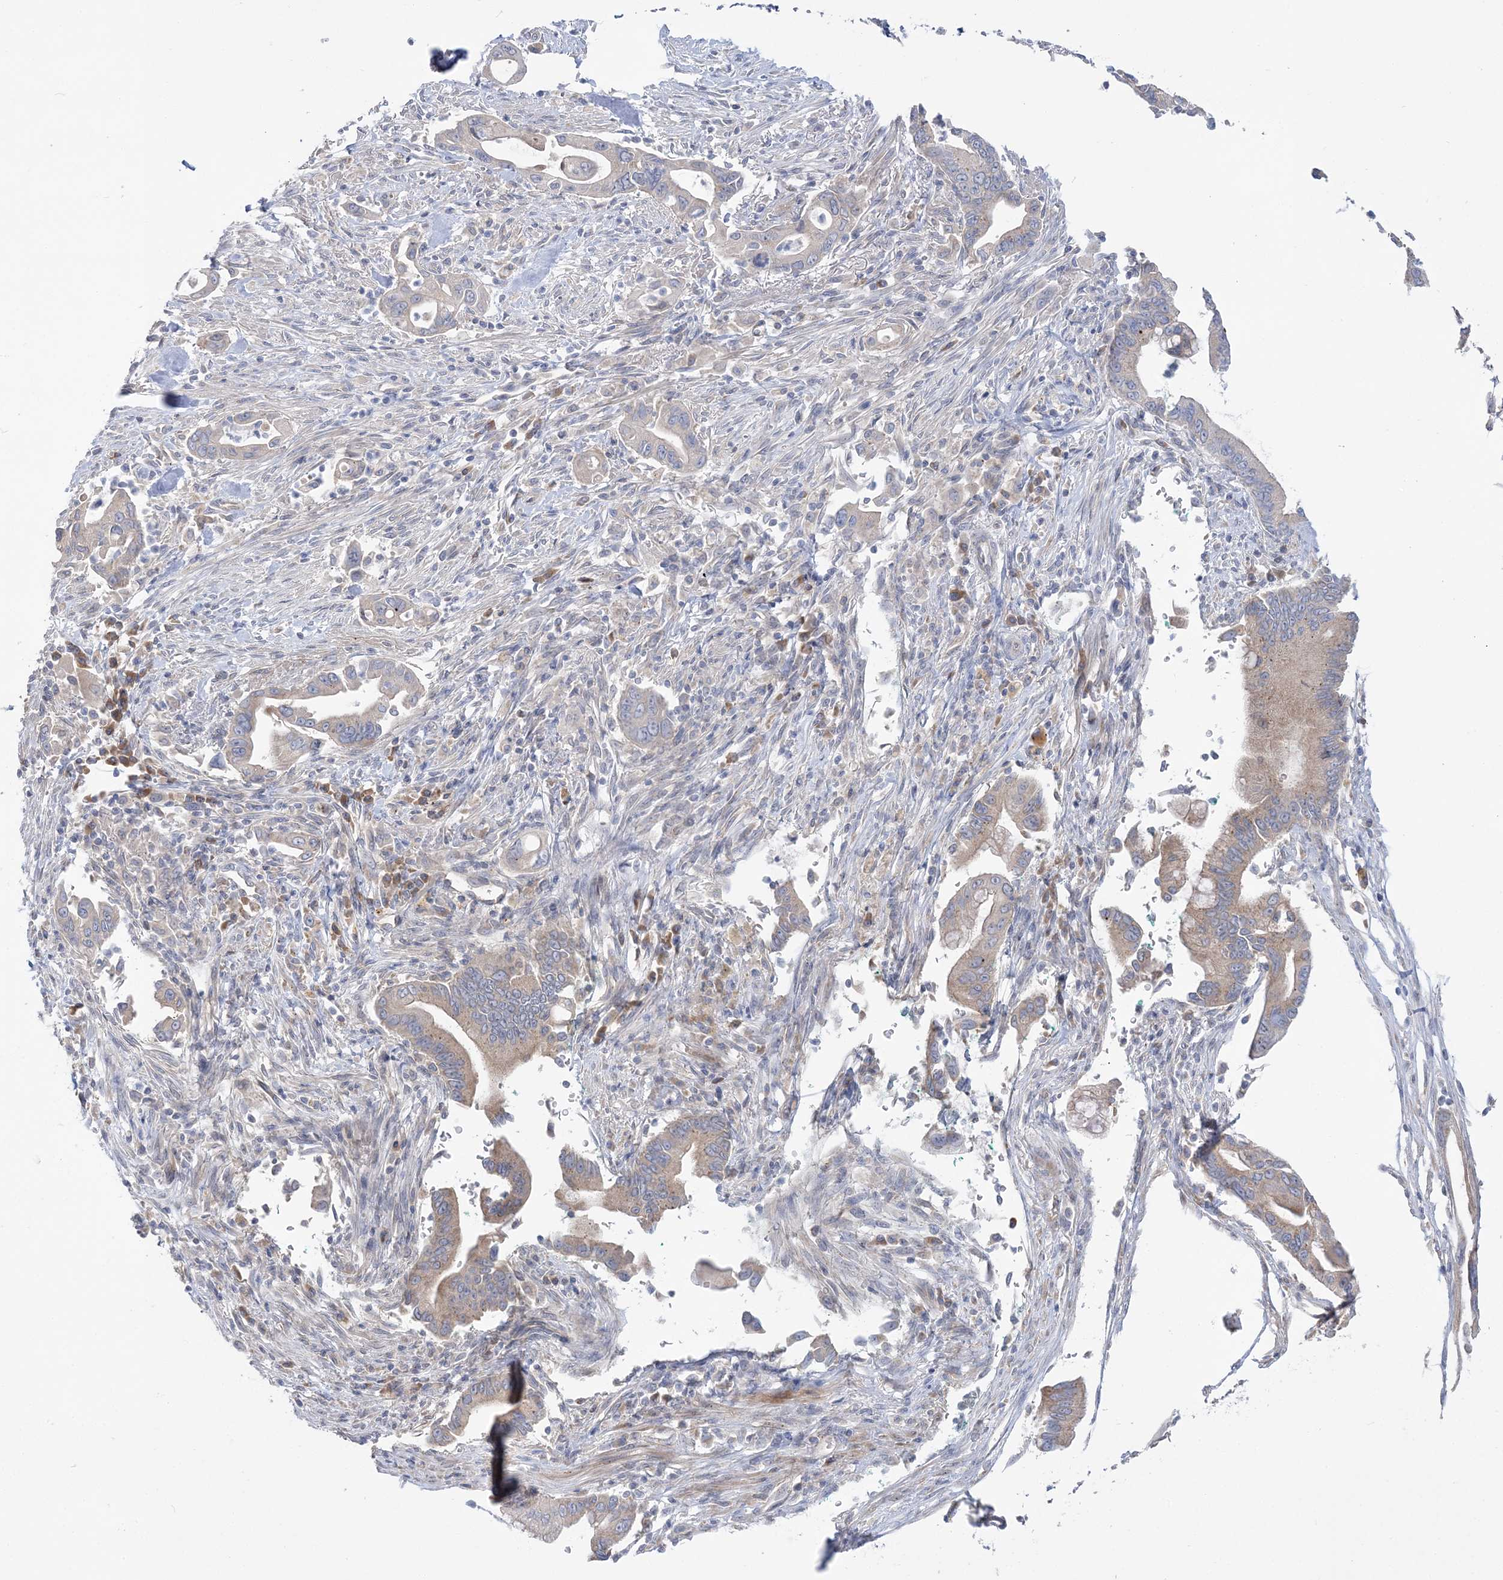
{"staining": {"intensity": "weak", "quantity": "25%-75%", "location": "cytoplasmic/membranous"}, "tissue": "pancreatic cancer", "cell_type": "Tumor cells", "image_type": "cancer", "snomed": [{"axis": "morphology", "description": "Adenocarcinoma, NOS"}, {"axis": "topography", "description": "Pancreas"}], "caption": "A micrograph of pancreatic cancer (adenocarcinoma) stained for a protein exhibits weak cytoplasmic/membranous brown staining in tumor cells. (DAB (3,3'-diaminobenzidine) = brown stain, brightfield microscopy at high magnification).", "gene": "MMADHC", "patient": {"sex": "male", "age": 78}}